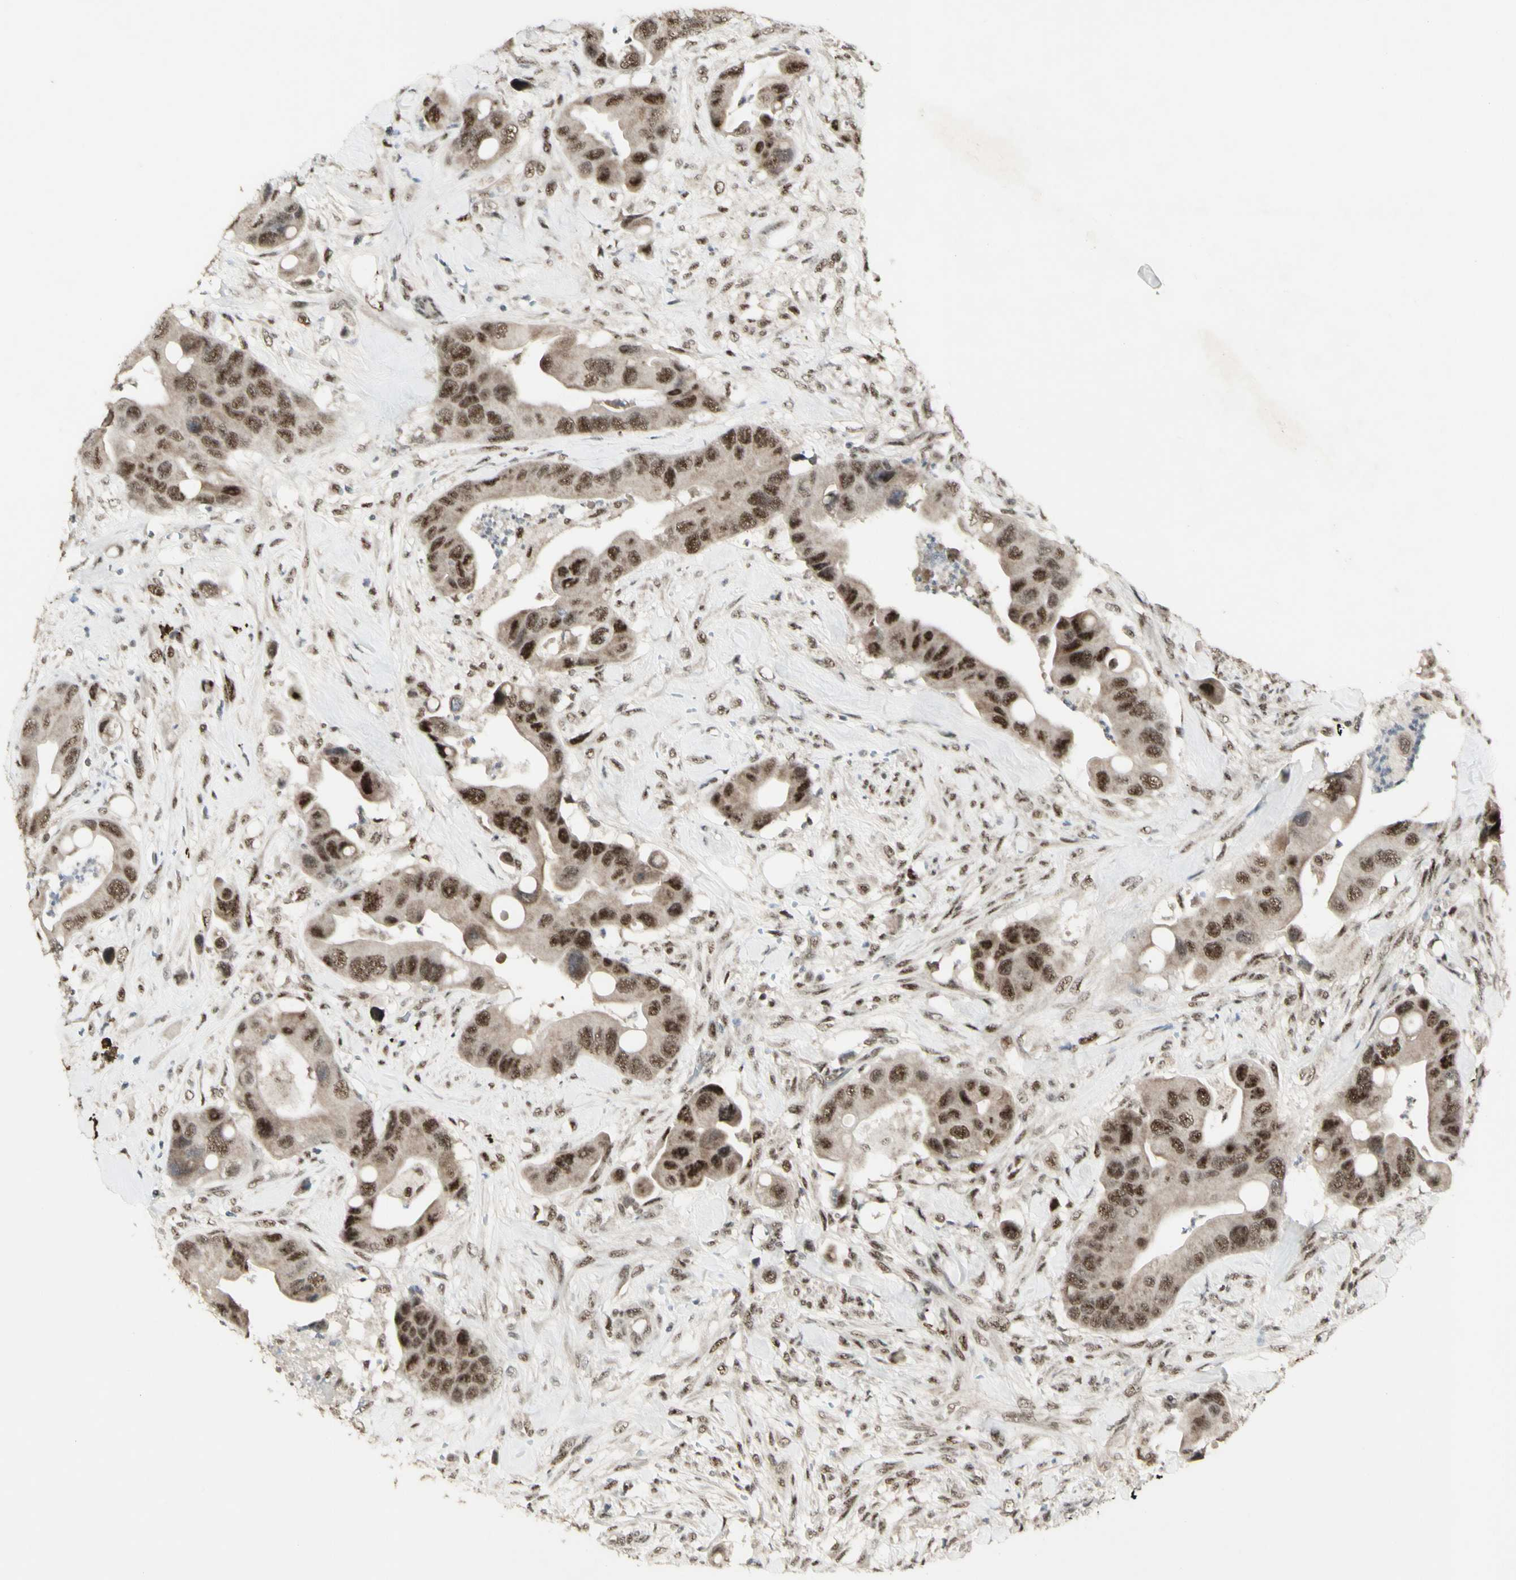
{"staining": {"intensity": "moderate", "quantity": ">75%", "location": "nuclear"}, "tissue": "colorectal cancer", "cell_type": "Tumor cells", "image_type": "cancer", "snomed": [{"axis": "morphology", "description": "Adenocarcinoma, NOS"}, {"axis": "topography", "description": "Rectum"}], "caption": "Adenocarcinoma (colorectal) tissue reveals moderate nuclear positivity in approximately >75% of tumor cells, visualized by immunohistochemistry.", "gene": "CCNT1", "patient": {"sex": "female", "age": 57}}